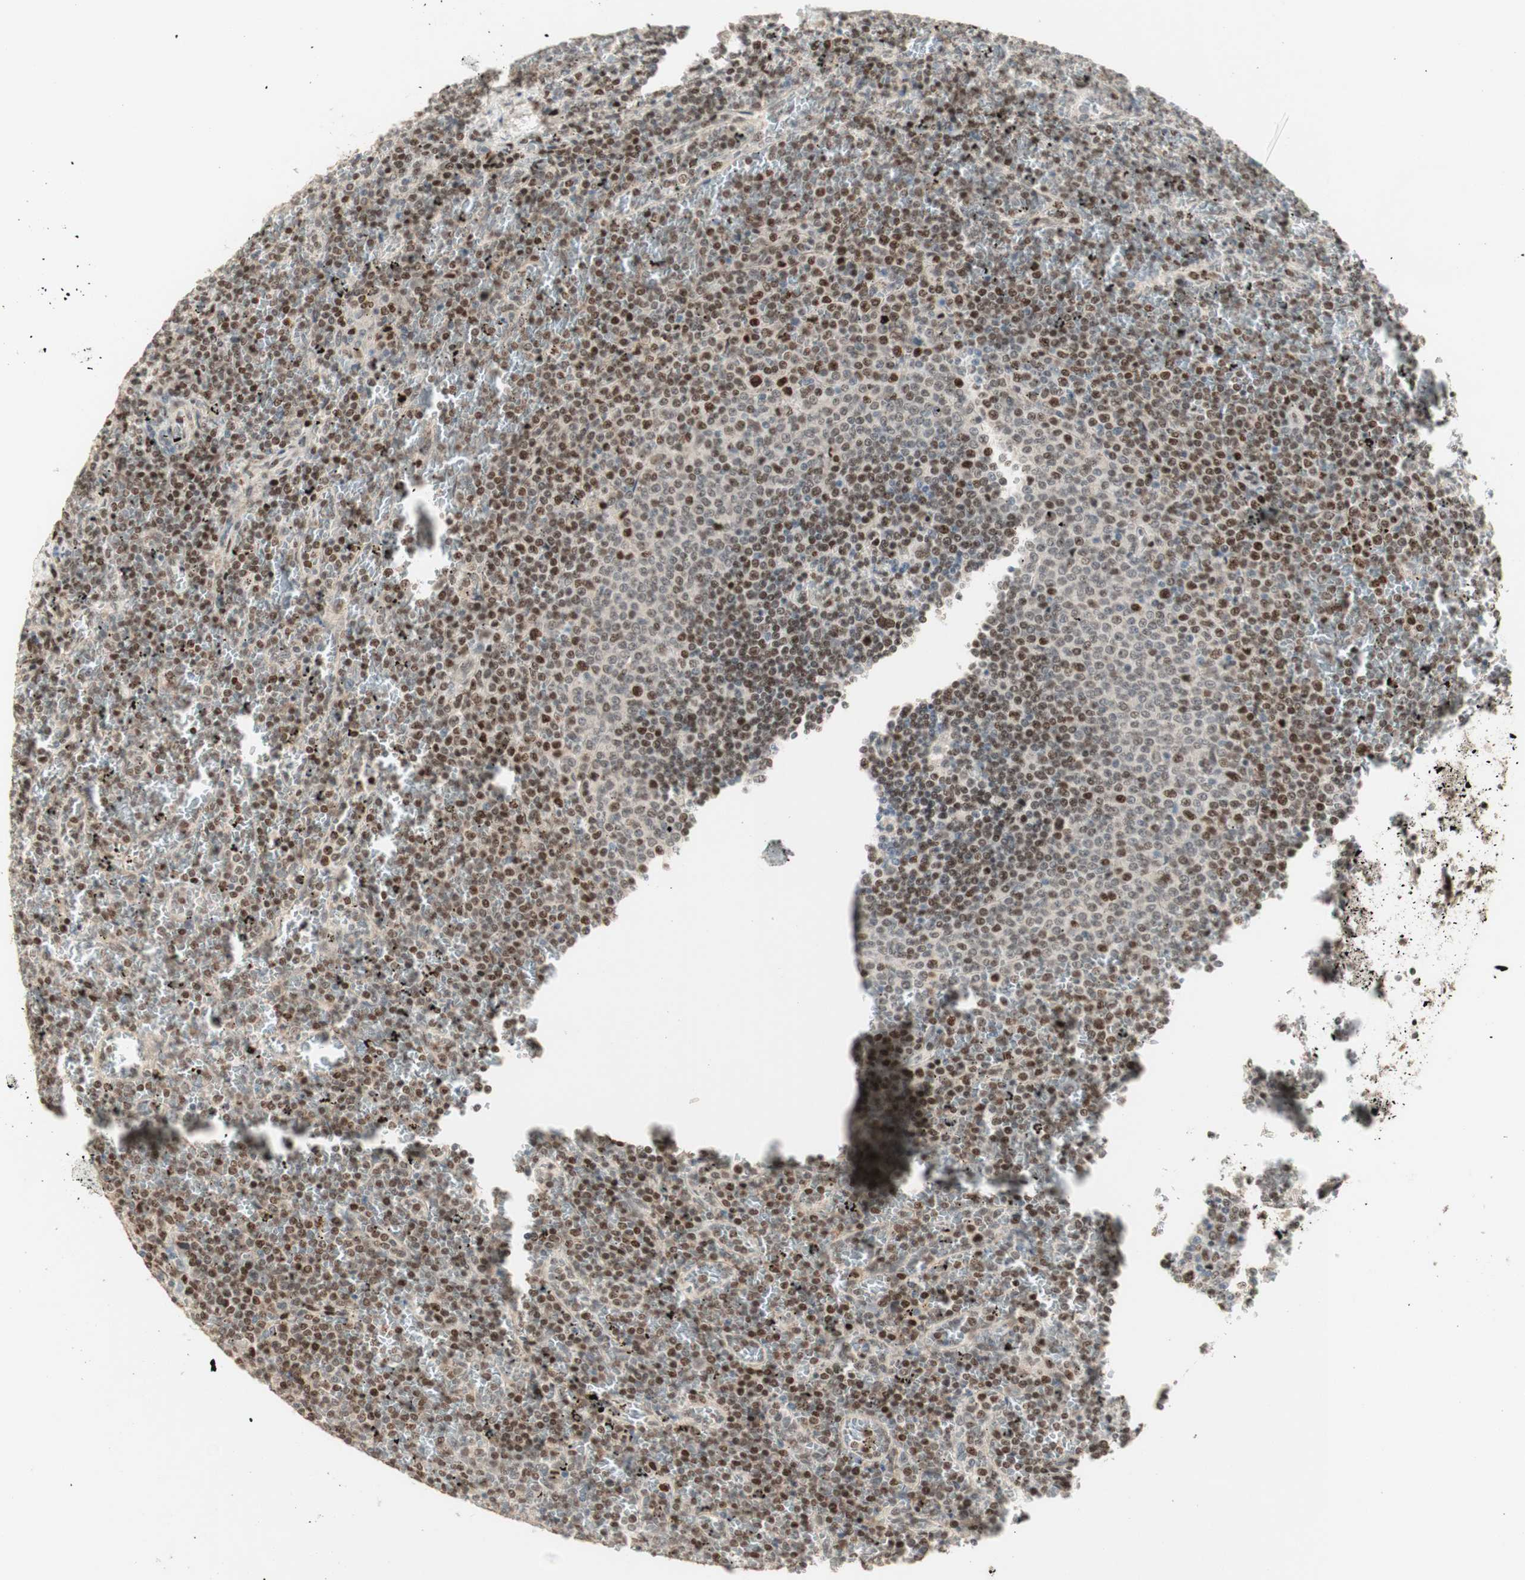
{"staining": {"intensity": "moderate", "quantity": ">75%", "location": "nuclear"}, "tissue": "lymphoma", "cell_type": "Tumor cells", "image_type": "cancer", "snomed": [{"axis": "morphology", "description": "Malignant lymphoma, non-Hodgkin's type, Low grade"}, {"axis": "topography", "description": "Spleen"}], "caption": "Human low-grade malignant lymphoma, non-Hodgkin's type stained for a protein (brown) demonstrates moderate nuclear positive positivity in about >75% of tumor cells.", "gene": "FOXP1", "patient": {"sex": "female", "age": 77}}